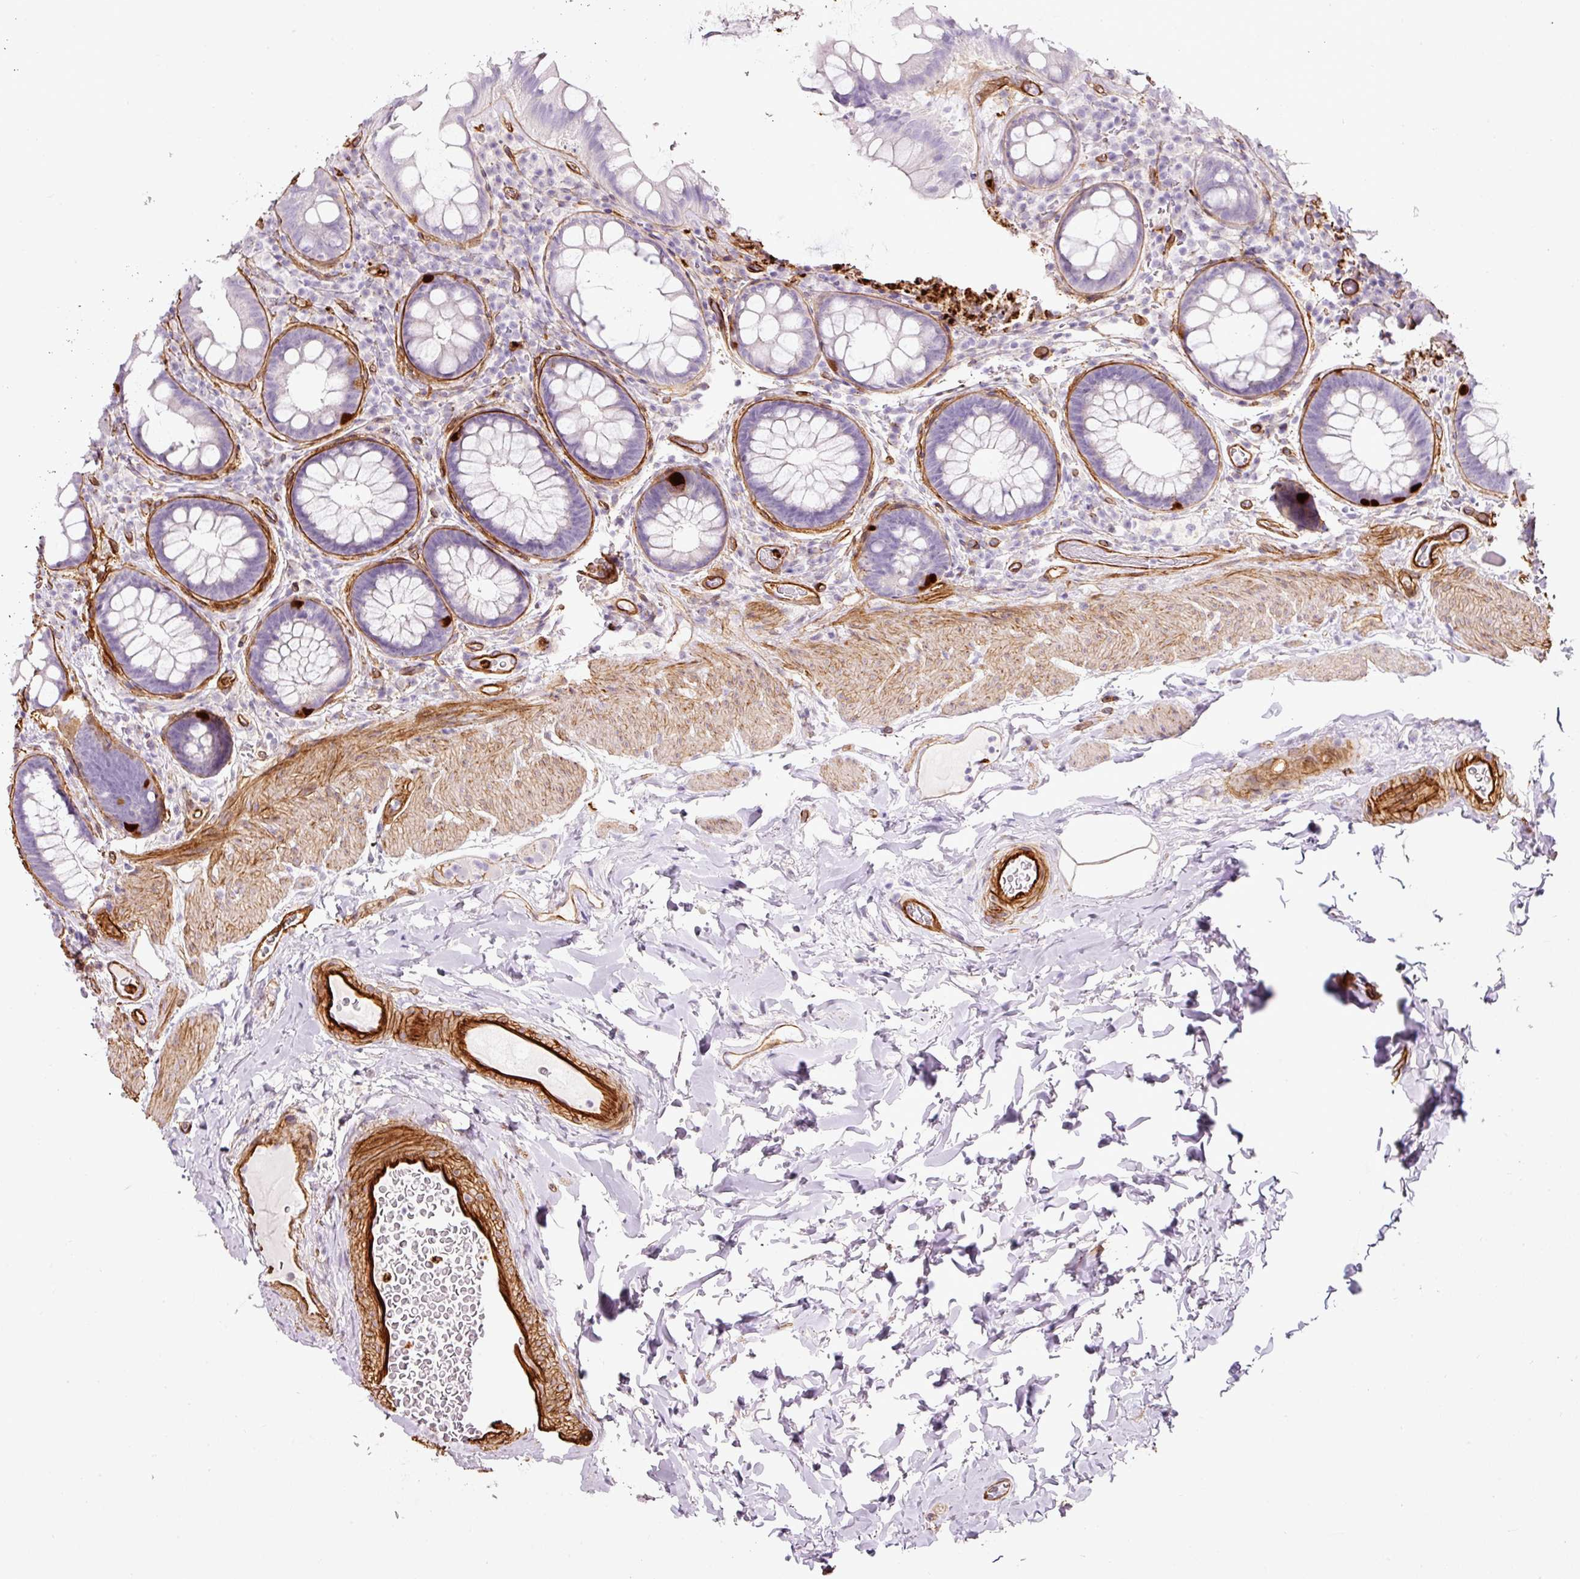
{"staining": {"intensity": "negative", "quantity": "none", "location": "none"}, "tissue": "rectum", "cell_type": "Glandular cells", "image_type": "normal", "snomed": [{"axis": "morphology", "description": "Normal tissue, NOS"}, {"axis": "topography", "description": "Rectum"}], "caption": "The image shows no significant staining in glandular cells of rectum. Nuclei are stained in blue.", "gene": "LOXL4", "patient": {"sex": "female", "age": 69}}